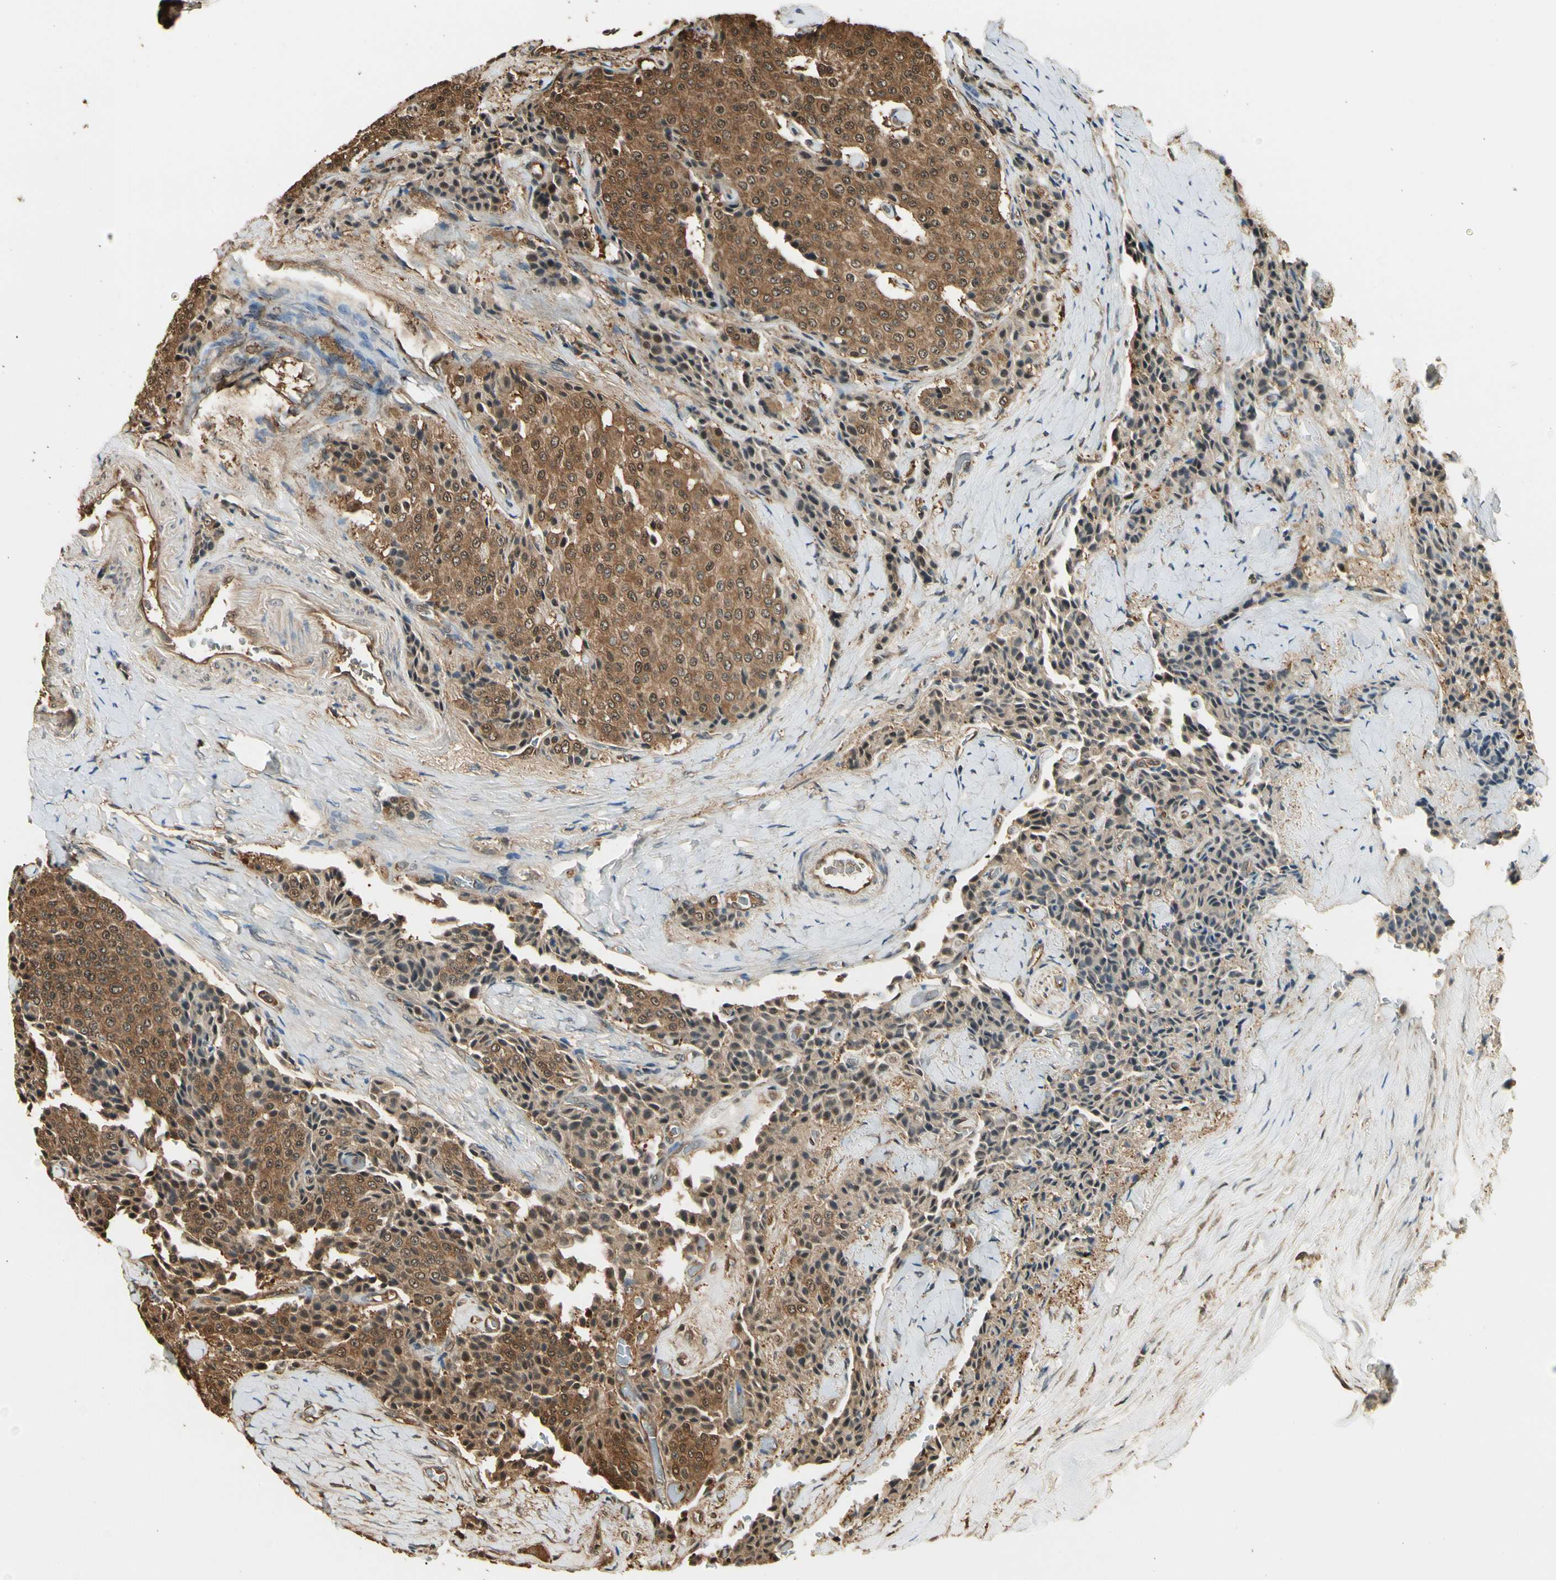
{"staining": {"intensity": "moderate", "quantity": ">75%", "location": "cytoplasmic/membranous,nuclear"}, "tissue": "carcinoid", "cell_type": "Tumor cells", "image_type": "cancer", "snomed": [{"axis": "morphology", "description": "Carcinoid, malignant, NOS"}, {"axis": "topography", "description": "Colon"}], "caption": "Protein analysis of malignant carcinoid tissue shows moderate cytoplasmic/membranous and nuclear positivity in about >75% of tumor cells.", "gene": "YWHAE", "patient": {"sex": "female", "age": 61}}